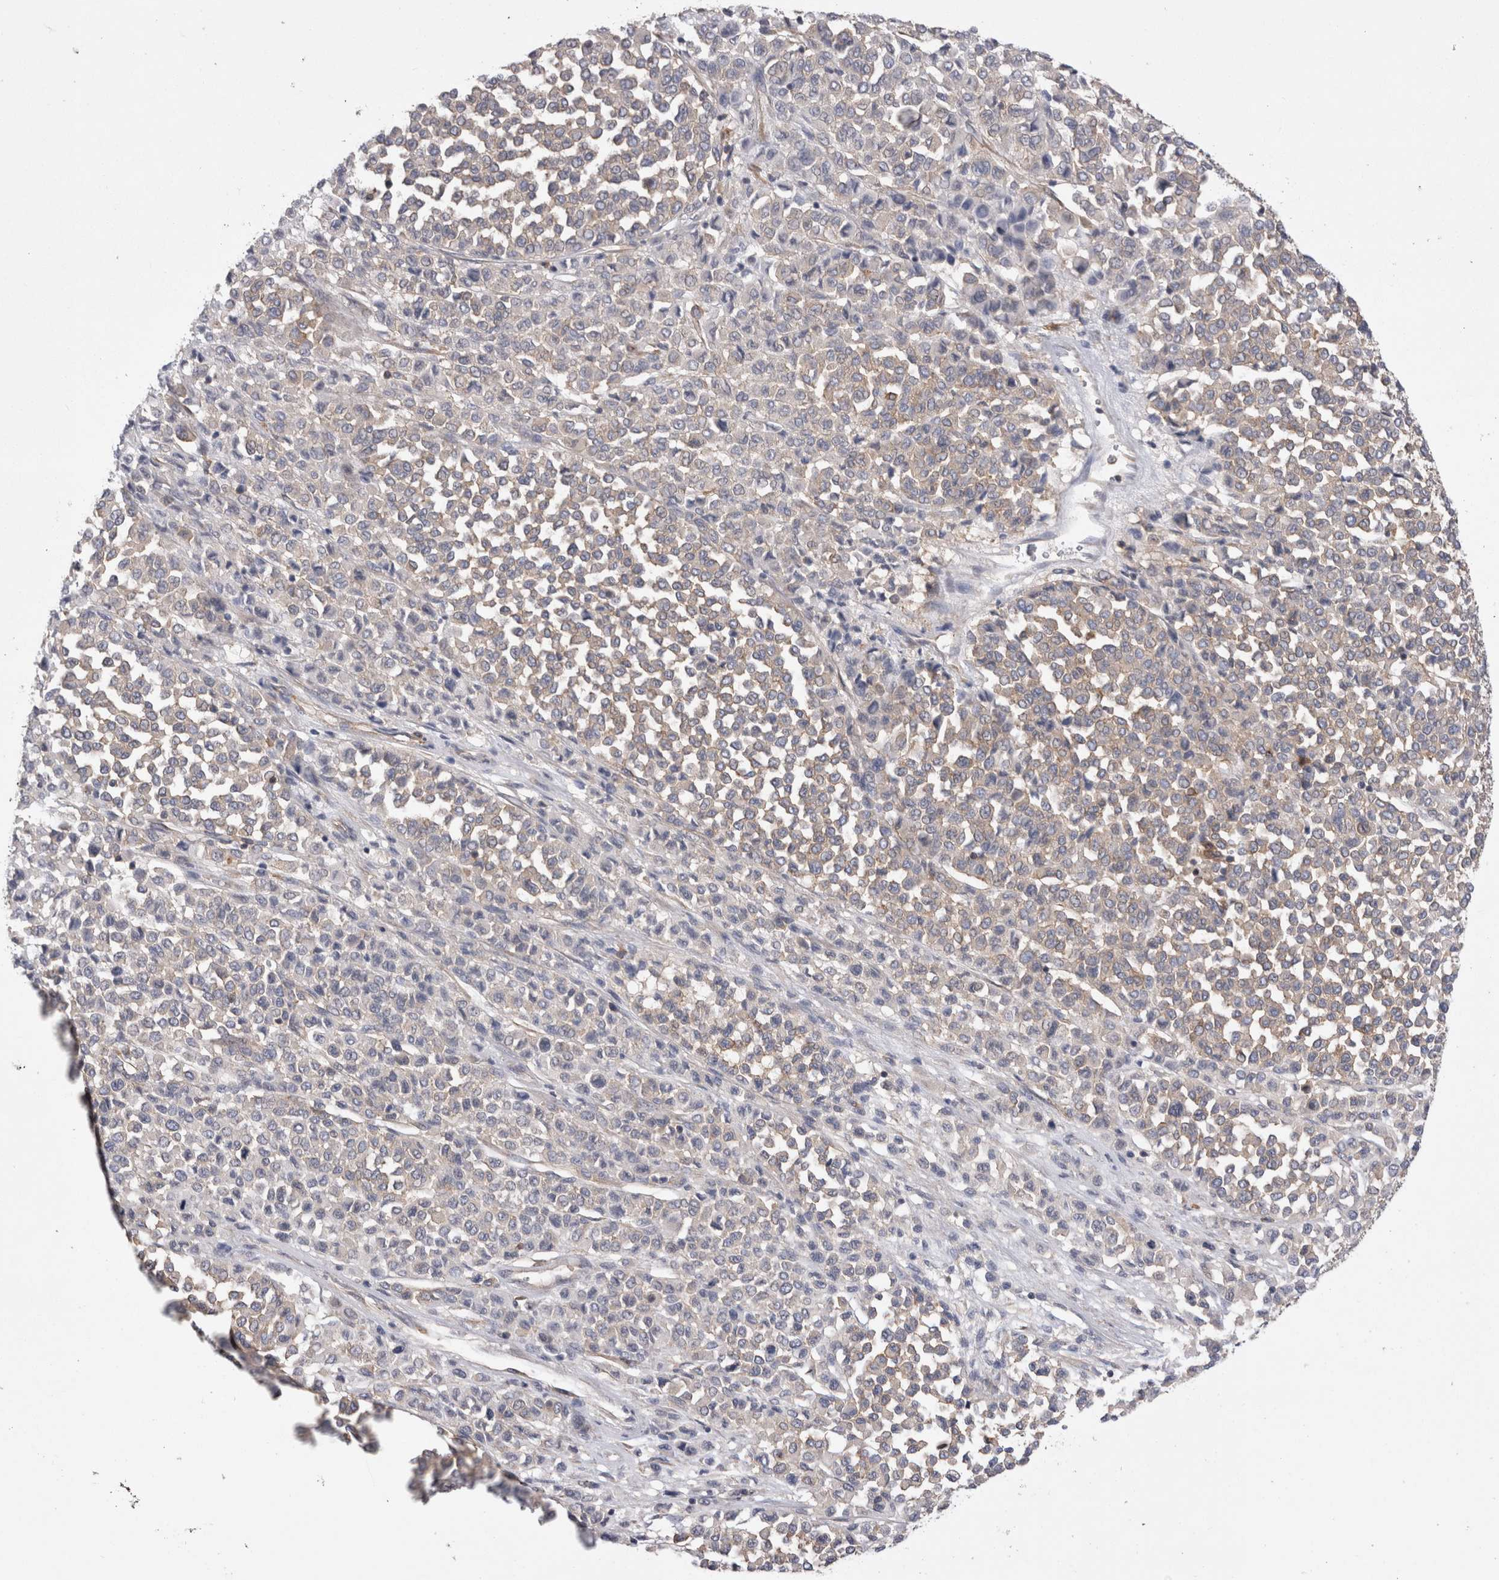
{"staining": {"intensity": "weak", "quantity": "<25%", "location": "cytoplasmic/membranous"}, "tissue": "melanoma", "cell_type": "Tumor cells", "image_type": "cancer", "snomed": [{"axis": "morphology", "description": "Malignant melanoma, Metastatic site"}, {"axis": "topography", "description": "Pancreas"}], "caption": "This is an IHC histopathology image of human melanoma. There is no positivity in tumor cells.", "gene": "RAB11FIP1", "patient": {"sex": "female", "age": 30}}